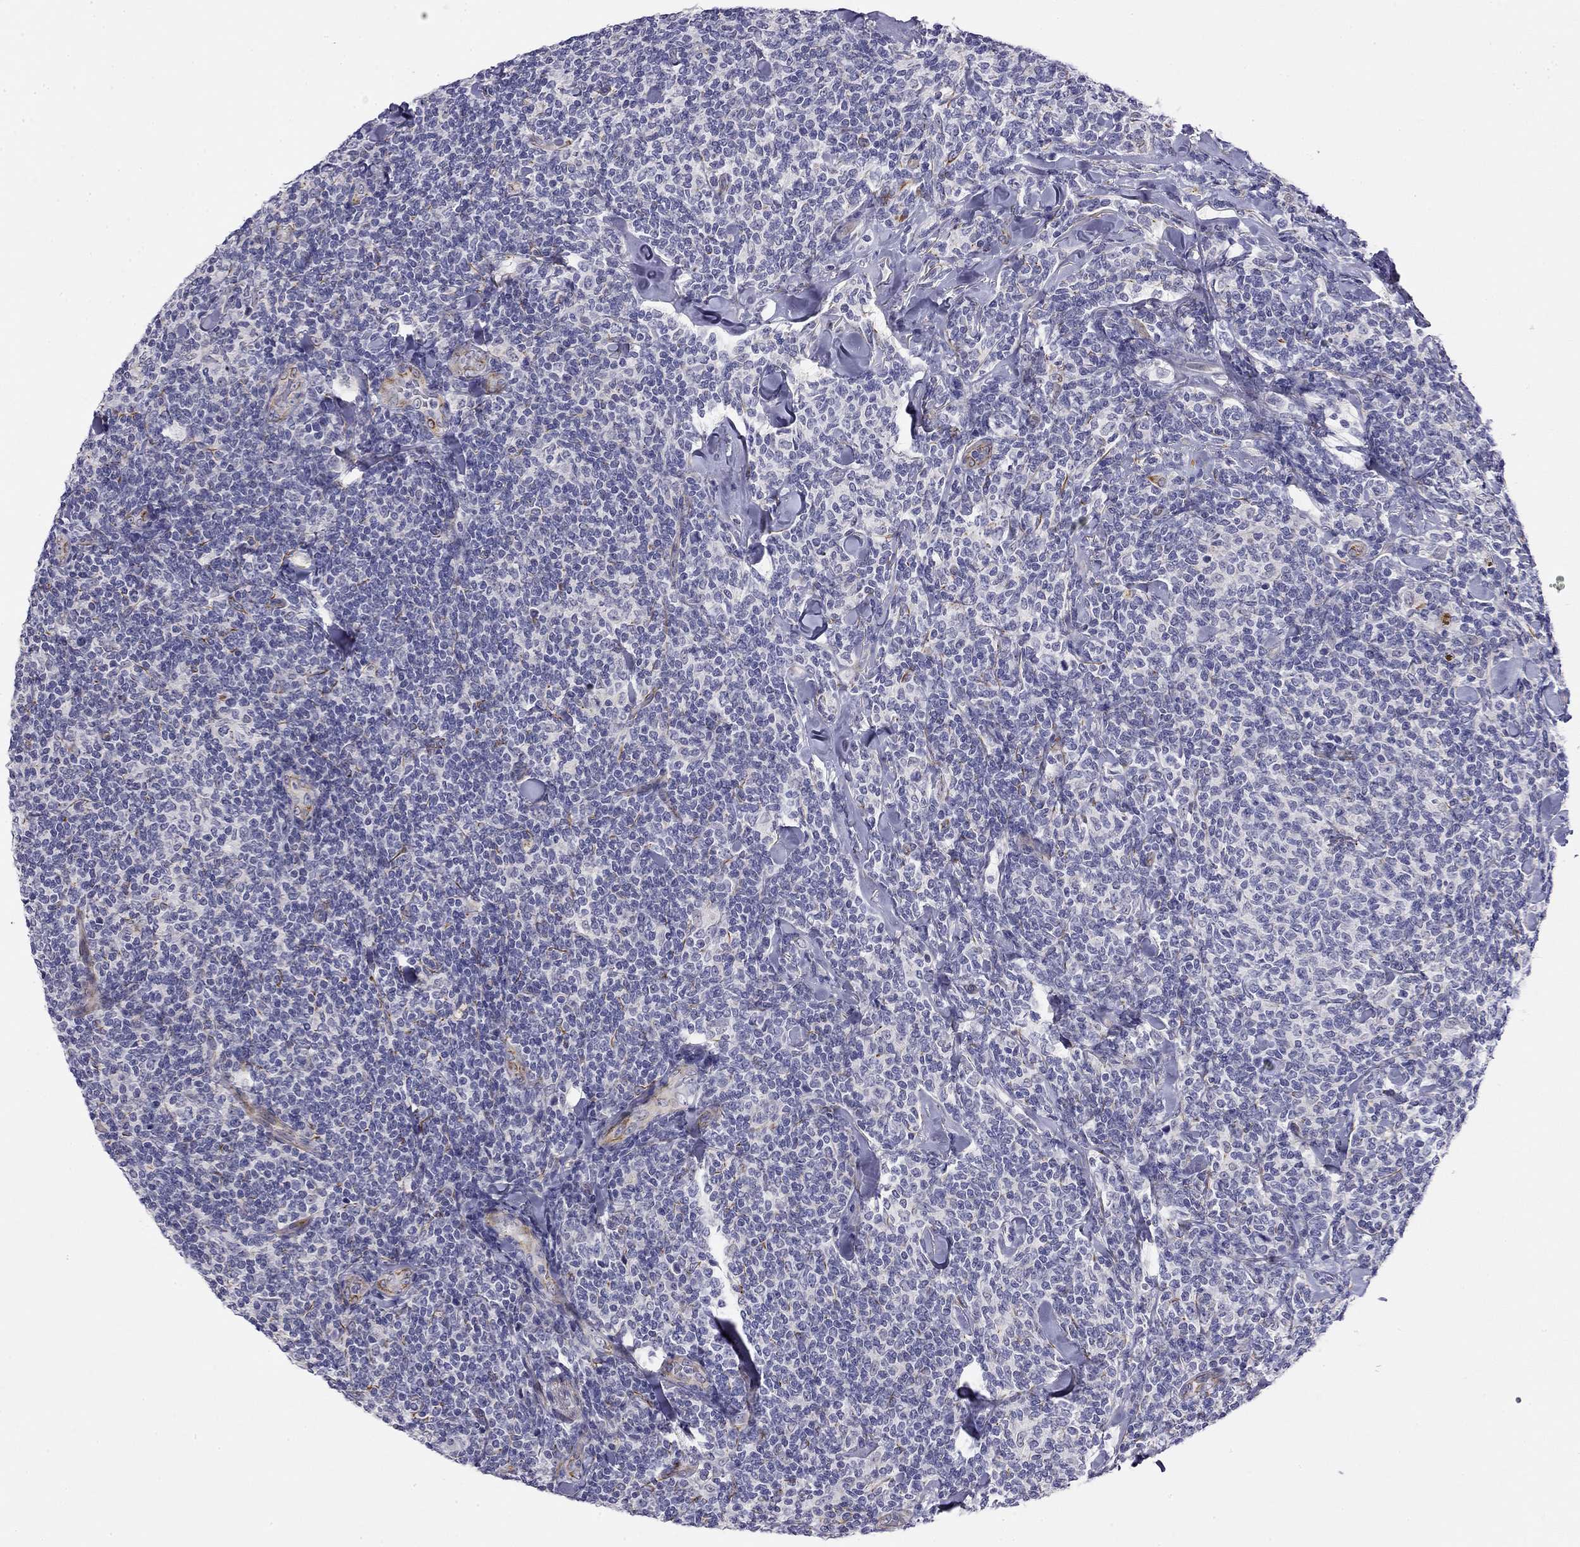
{"staining": {"intensity": "negative", "quantity": "none", "location": "none"}, "tissue": "lymphoma", "cell_type": "Tumor cells", "image_type": "cancer", "snomed": [{"axis": "morphology", "description": "Malignant lymphoma, non-Hodgkin's type, Low grade"}, {"axis": "topography", "description": "Lymph node"}], "caption": "IHC micrograph of malignant lymphoma, non-Hodgkin's type (low-grade) stained for a protein (brown), which demonstrates no expression in tumor cells. (DAB (3,3'-diaminobenzidine) immunohistochemistry (IHC) with hematoxylin counter stain).", "gene": "RTL1", "patient": {"sex": "female", "age": 56}}